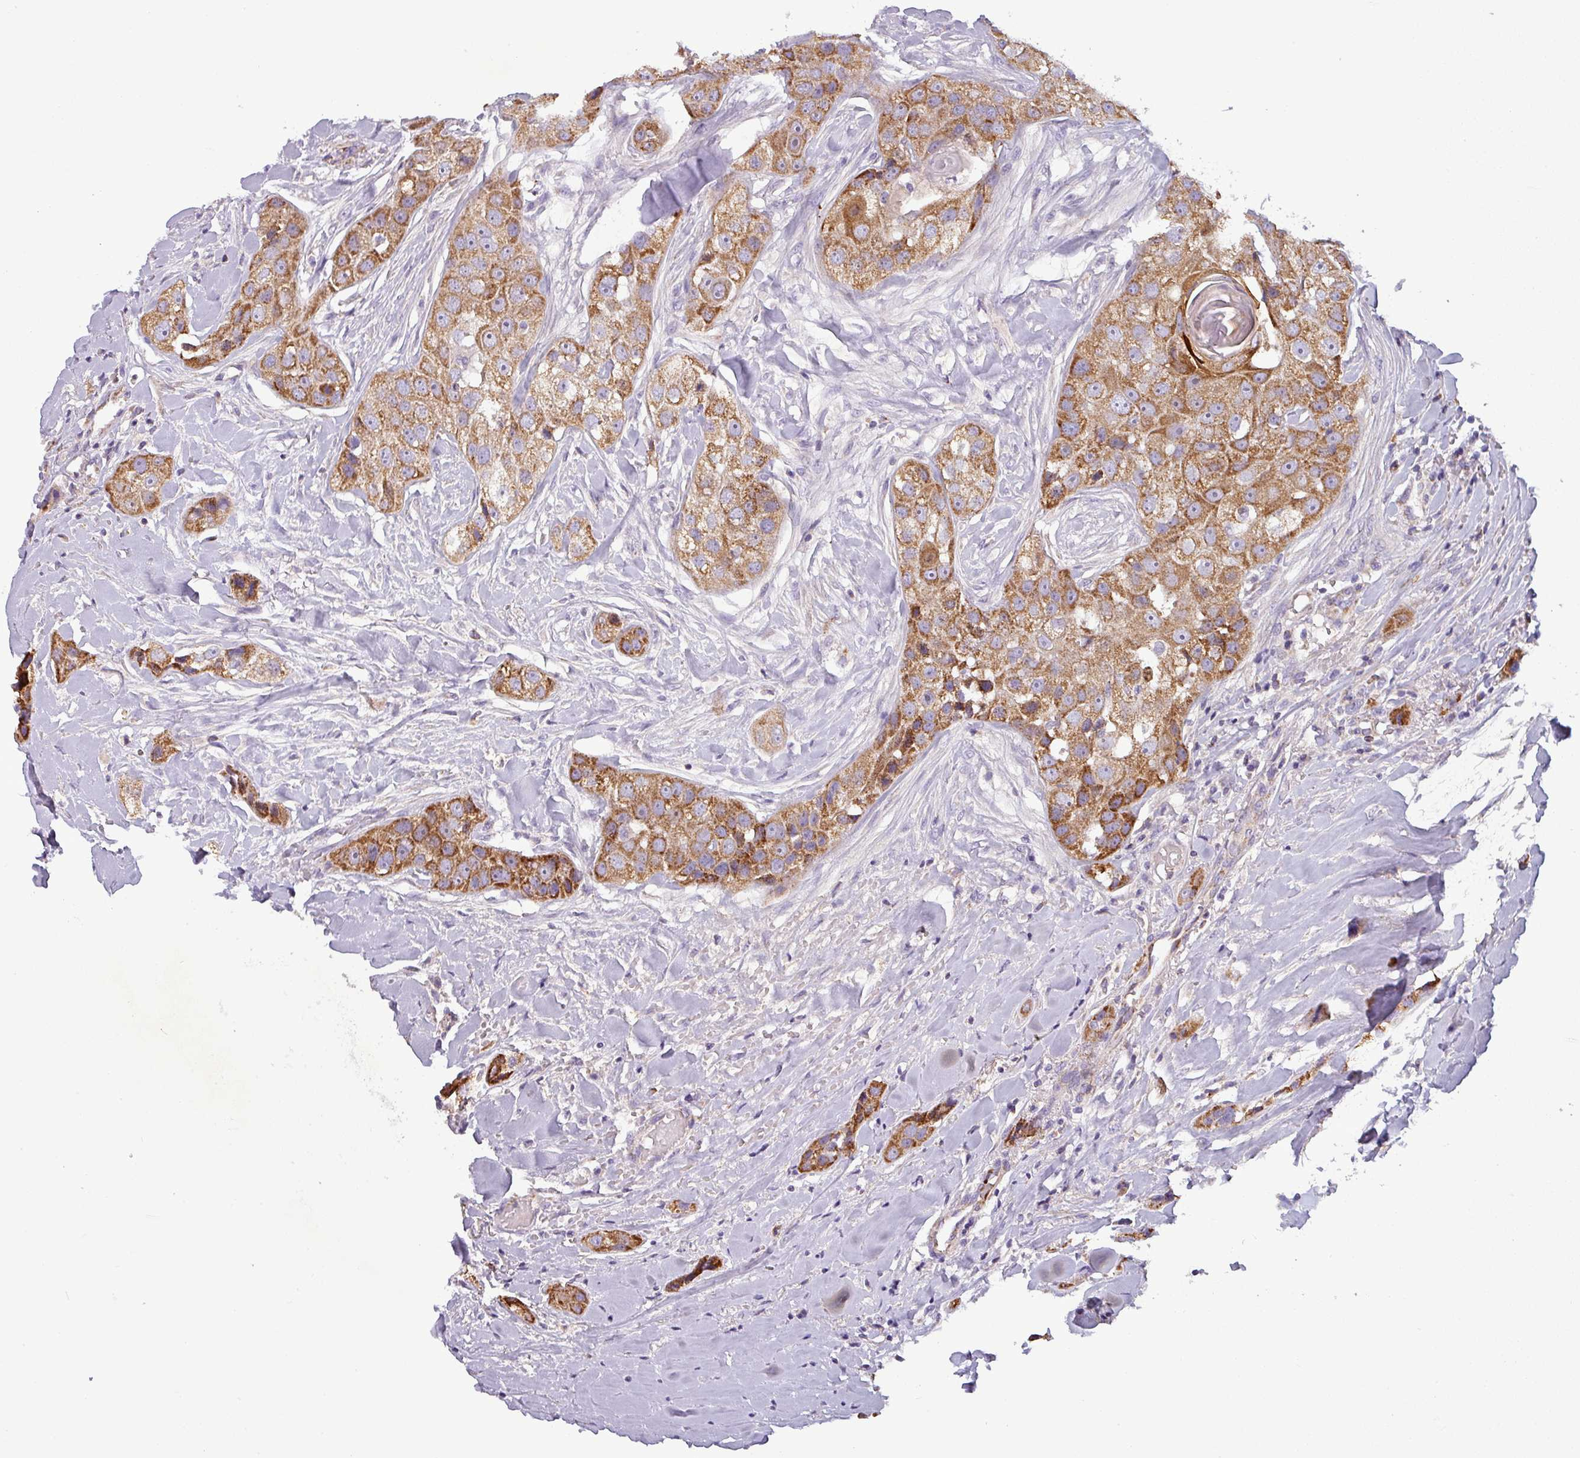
{"staining": {"intensity": "moderate", "quantity": ">75%", "location": "cytoplasmic/membranous"}, "tissue": "head and neck cancer", "cell_type": "Tumor cells", "image_type": "cancer", "snomed": [{"axis": "morphology", "description": "Normal tissue, NOS"}, {"axis": "morphology", "description": "Squamous cell carcinoma, NOS"}, {"axis": "topography", "description": "Skeletal muscle"}, {"axis": "topography", "description": "Head-Neck"}], "caption": "DAB immunohistochemical staining of head and neck cancer (squamous cell carcinoma) exhibits moderate cytoplasmic/membranous protein staining in about >75% of tumor cells. (IHC, brightfield microscopy, high magnification).", "gene": "PNMA6A", "patient": {"sex": "male", "age": 51}}